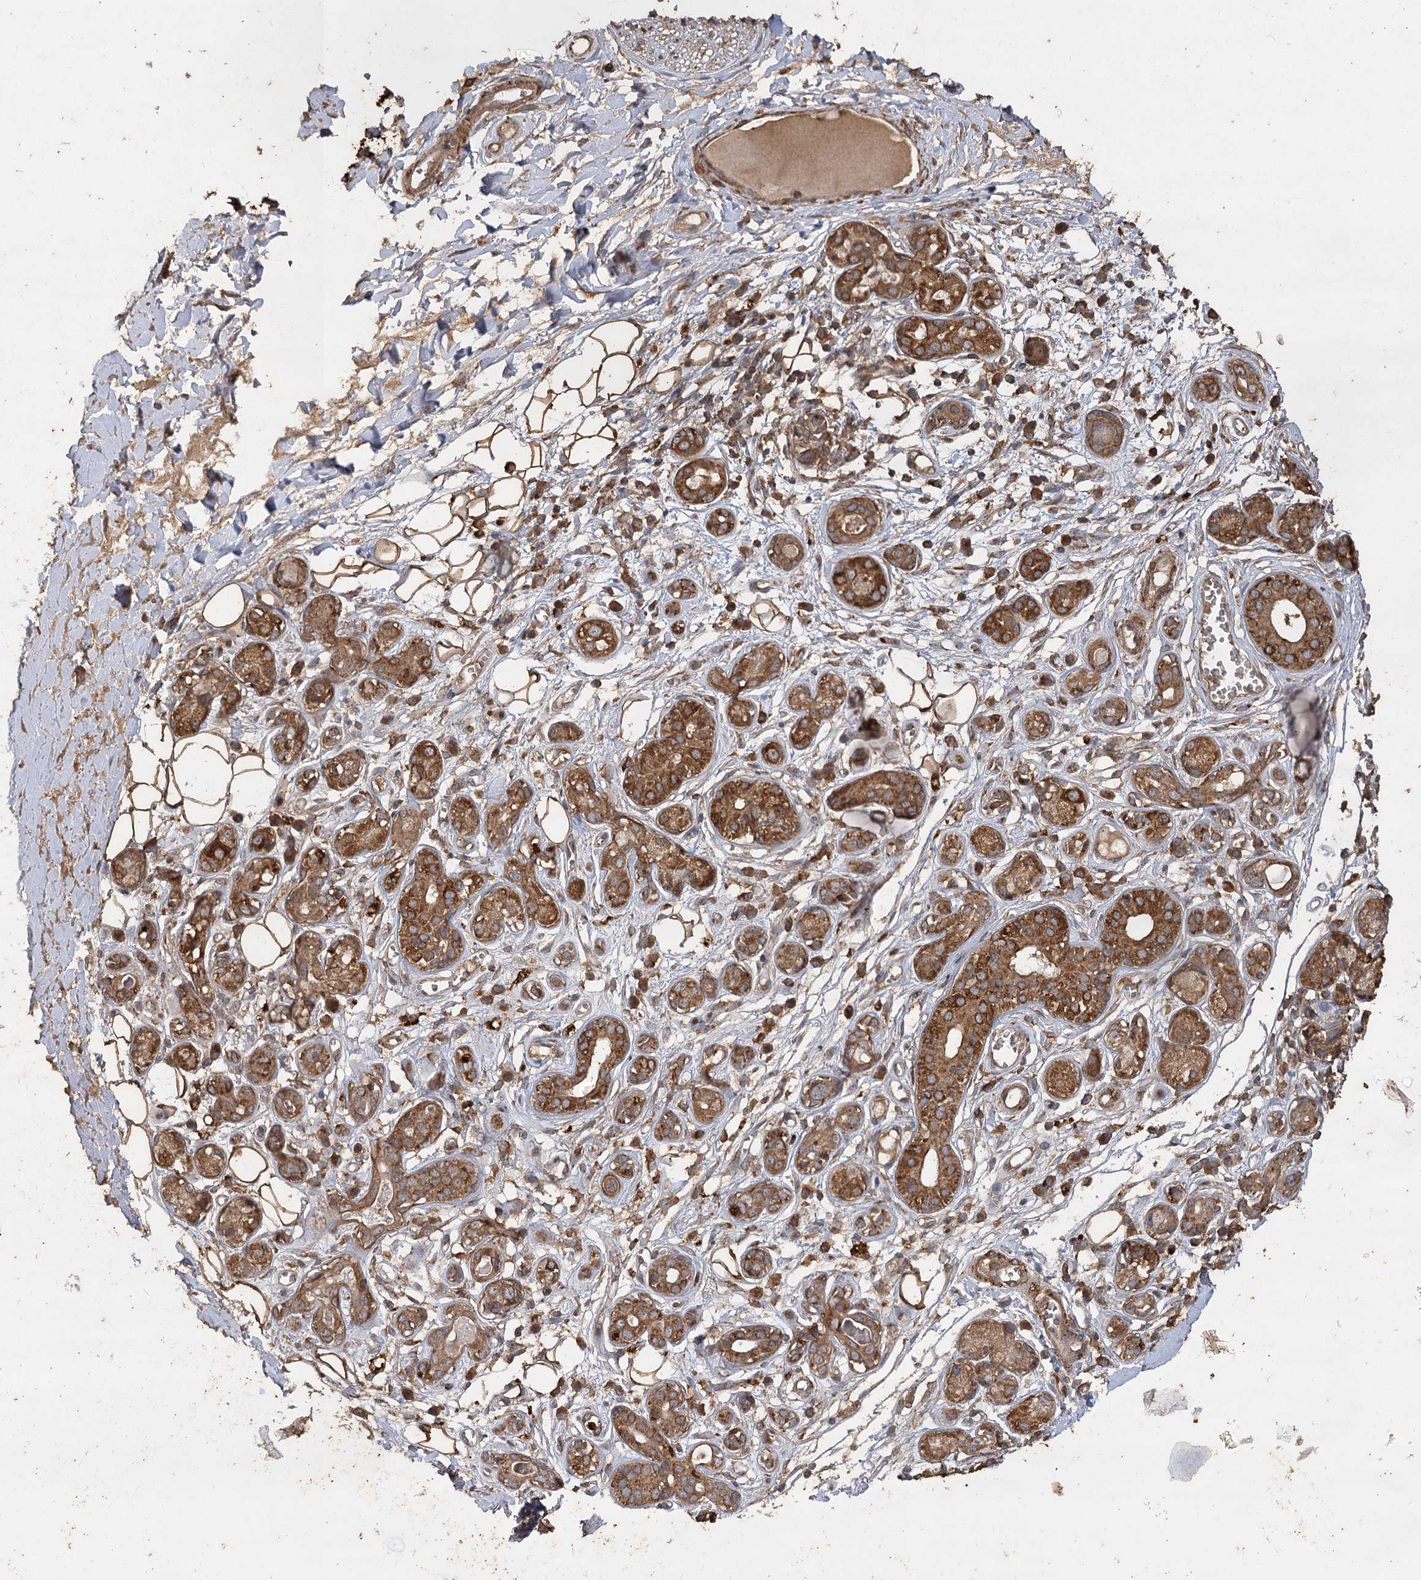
{"staining": {"intensity": "strong", "quantity": ">75%", "location": "cytoplasmic/membranous"}, "tissue": "adipose tissue", "cell_type": "Adipocytes", "image_type": "normal", "snomed": [{"axis": "morphology", "description": "Normal tissue, NOS"}, {"axis": "morphology", "description": "Inflammation, NOS"}, {"axis": "topography", "description": "Salivary gland"}, {"axis": "topography", "description": "Peripheral nerve tissue"}], "caption": "Protein staining of unremarkable adipose tissue displays strong cytoplasmic/membranous positivity in about >75% of adipocytes. The staining was performed using DAB (3,3'-diaminobenzidine) to visualize the protein expression in brown, while the nuclei were stained in blue with hematoxylin (Magnification: 20x).", "gene": "PIK3C2A", "patient": {"sex": "female", "age": 75}}